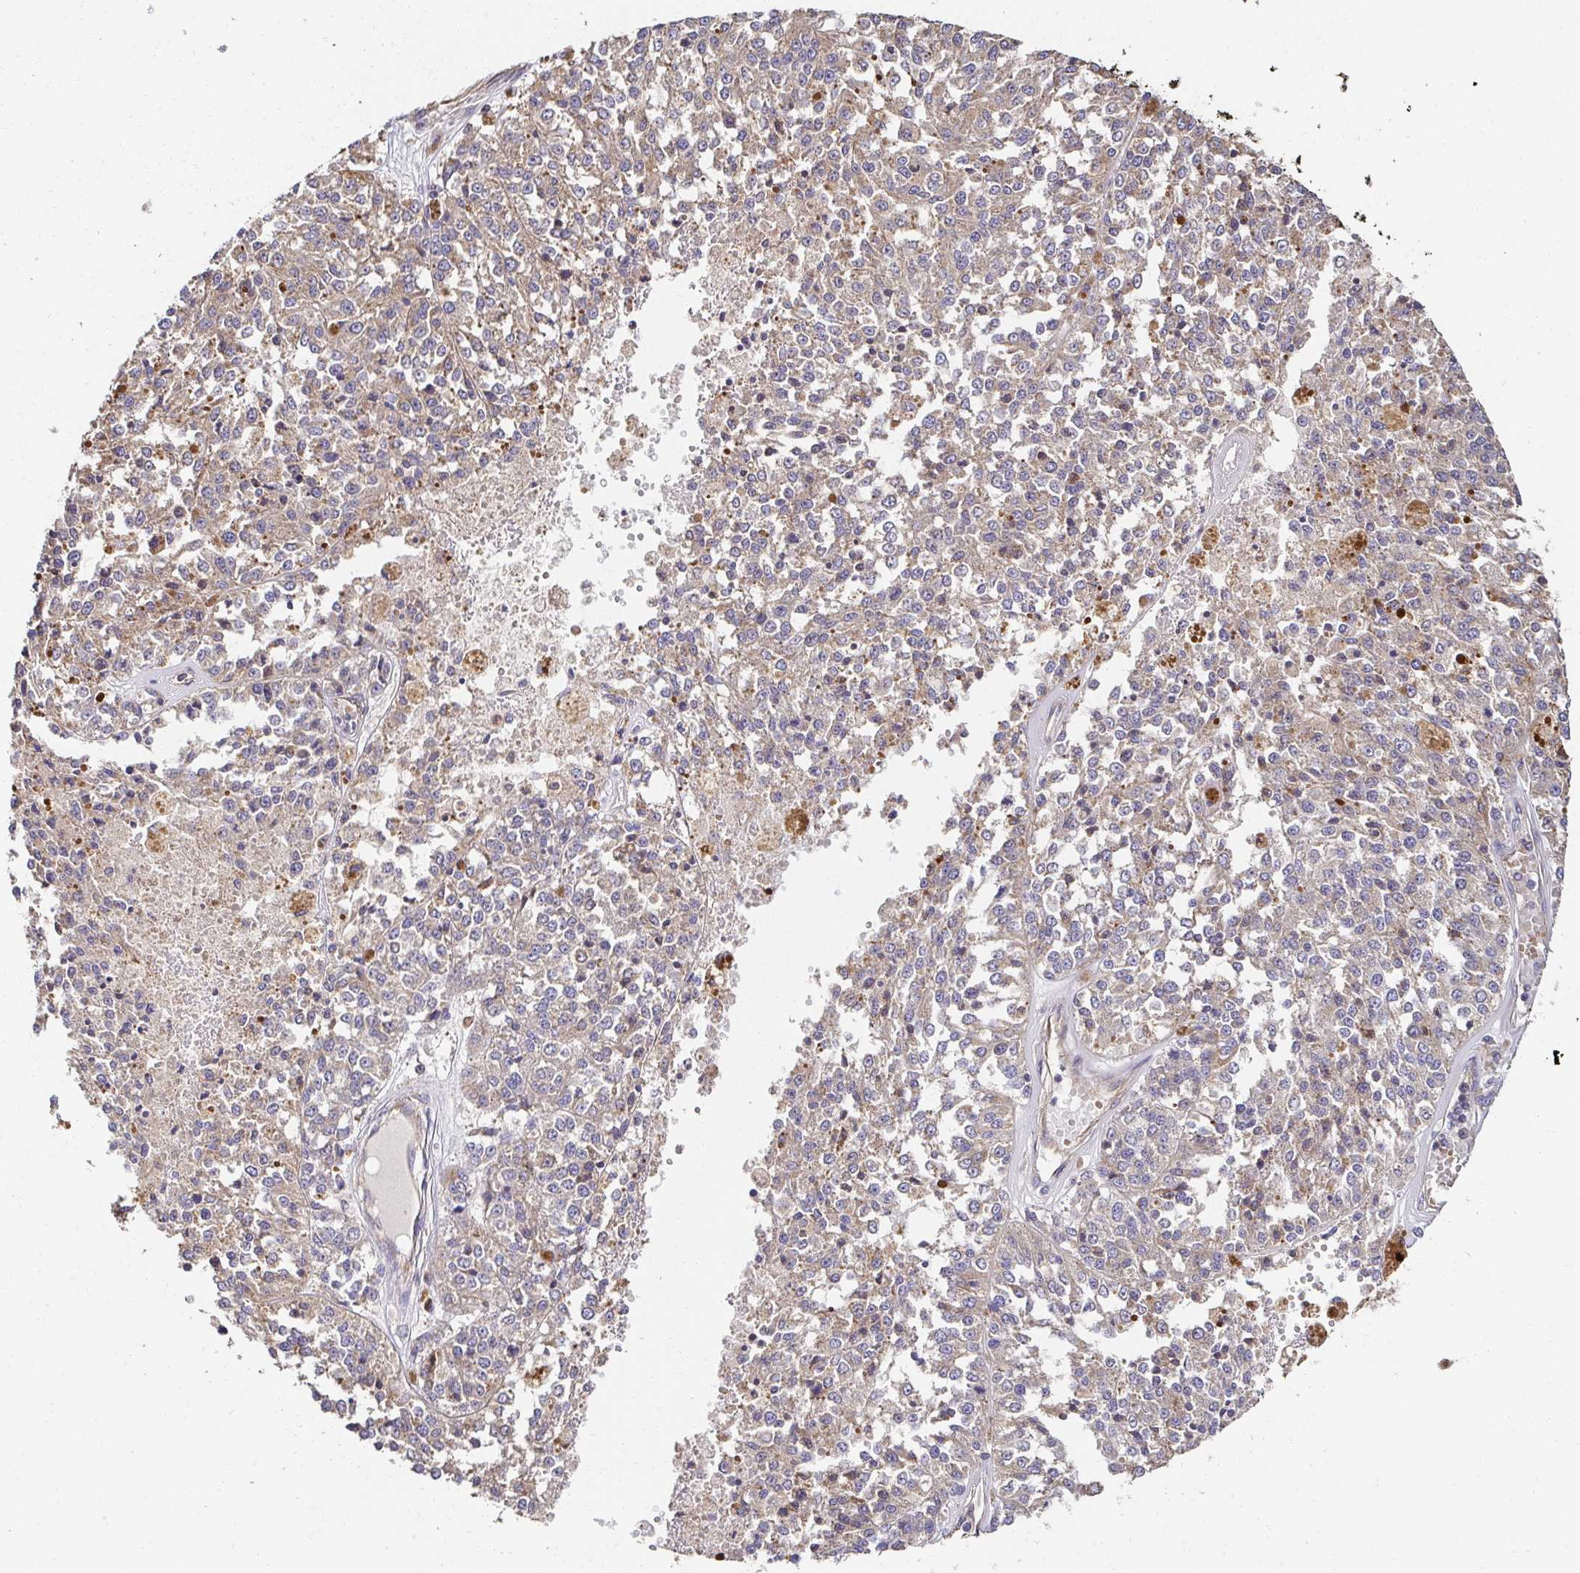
{"staining": {"intensity": "weak", "quantity": "<25%", "location": "cytoplasmic/membranous"}, "tissue": "melanoma", "cell_type": "Tumor cells", "image_type": "cancer", "snomed": [{"axis": "morphology", "description": "Malignant melanoma, Metastatic site"}, {"axis": "topography", "description": "Lymph node"}], "caption": "Immunohistochemistry micrograph of neoplastic tissue: melanoma stained with DAB exhibits no significant protein expression in tumor cells. Nuclei are stained in blue.", "gene": "APBB1", "patient": {"sex": "female", "age": 64}}